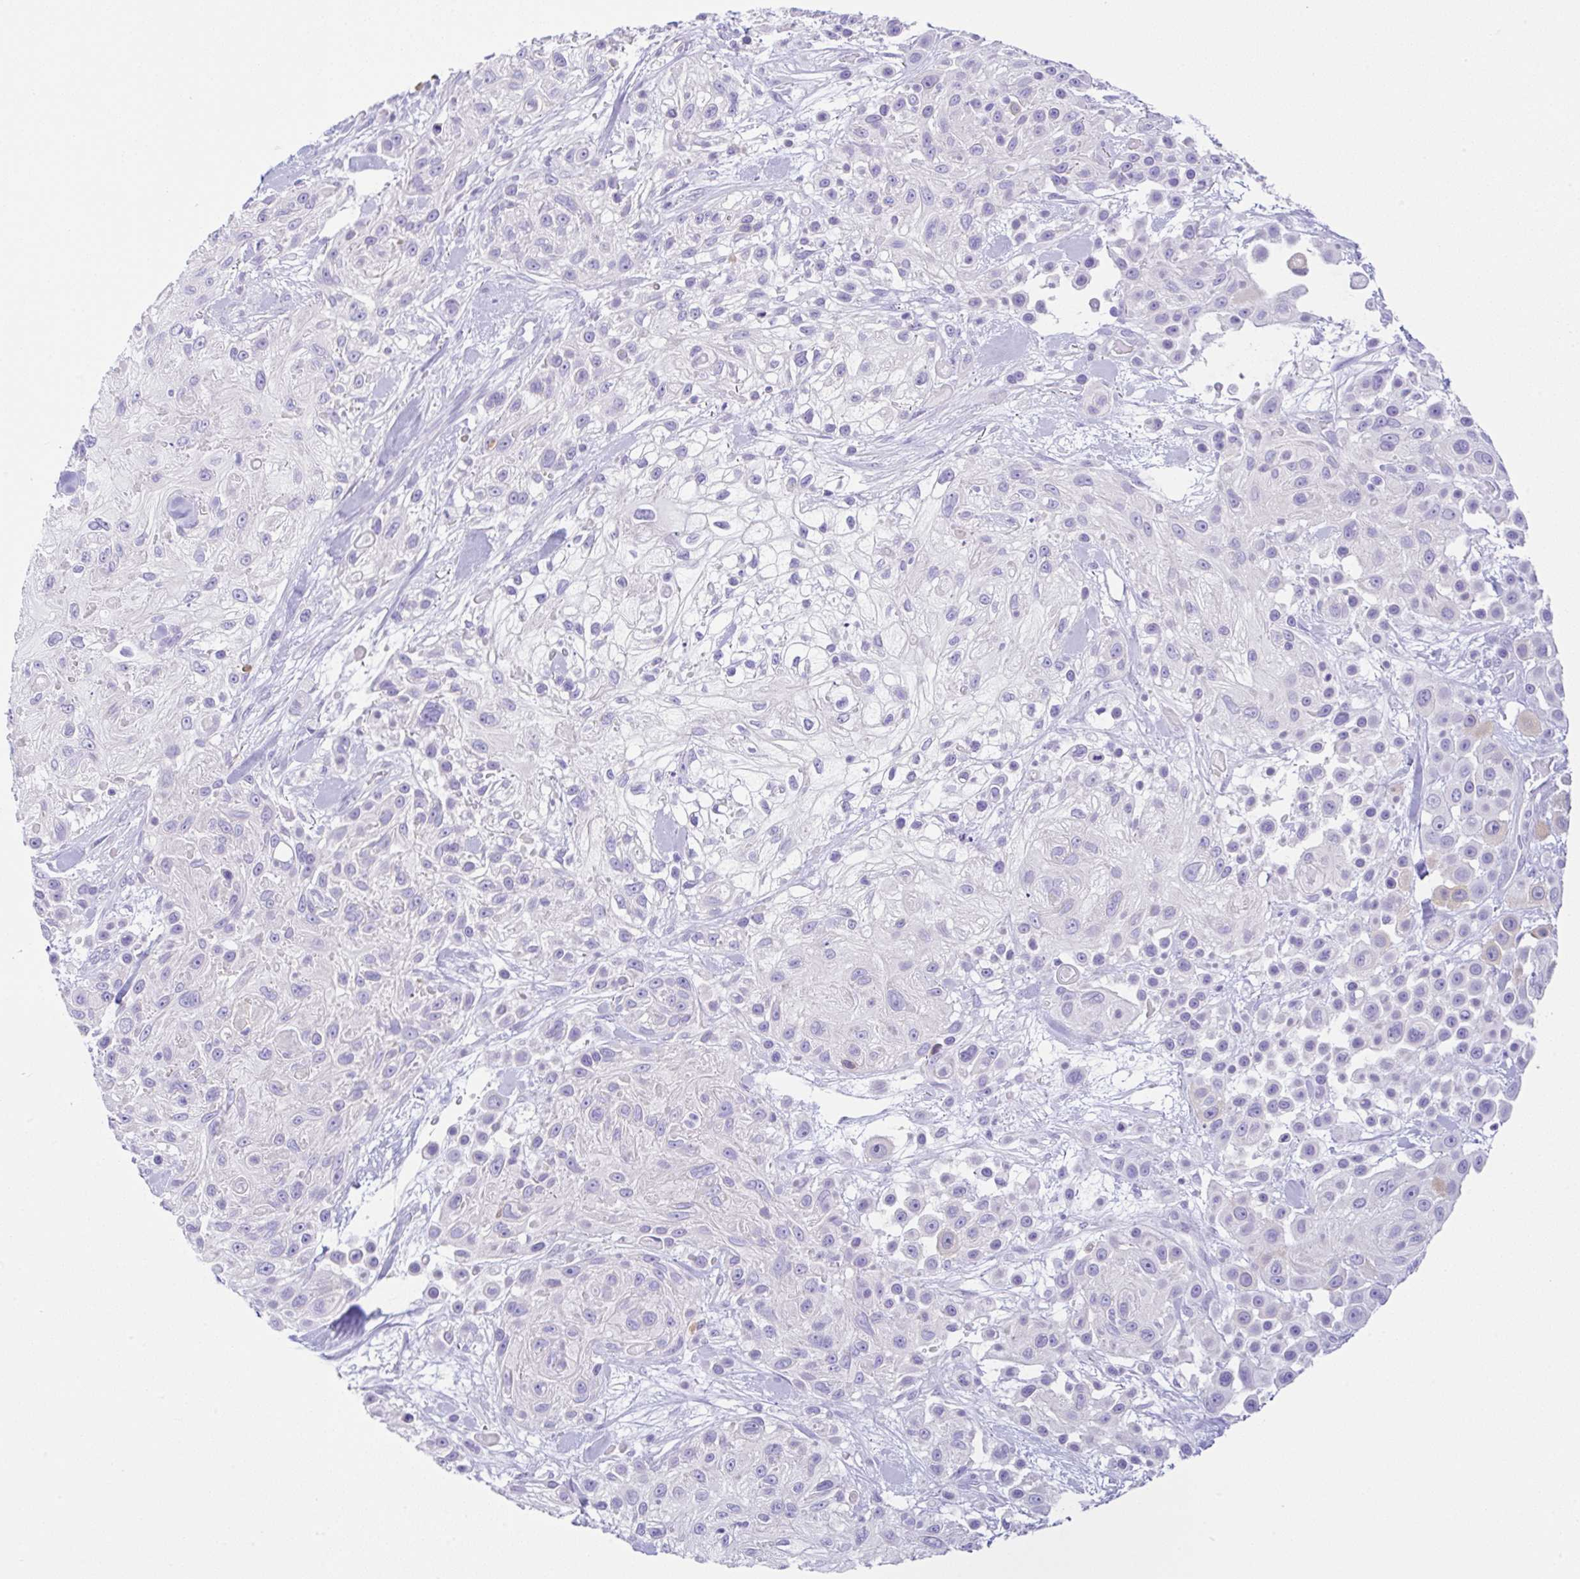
{"staining": {"intensity": "negative", "quantity": "none", "location": "none"}, "tissue": "skin cancer", "cell_type": "Tumor cells", "image_type": "cancer", "snomed": [{"axis": "morphology", "description": "Squamous cell carcinoma, NOS"}, {"axis": "topography", "description": "Skin"}], "caption": "A high-resolution image shows immunohistochemistry (IHC) staining of skin cancer (squamous cell carcinoma), which displays no significant staining in tumor cells.", "gene": "RRM2", "patient": {"sex": "male", "age": 67}}